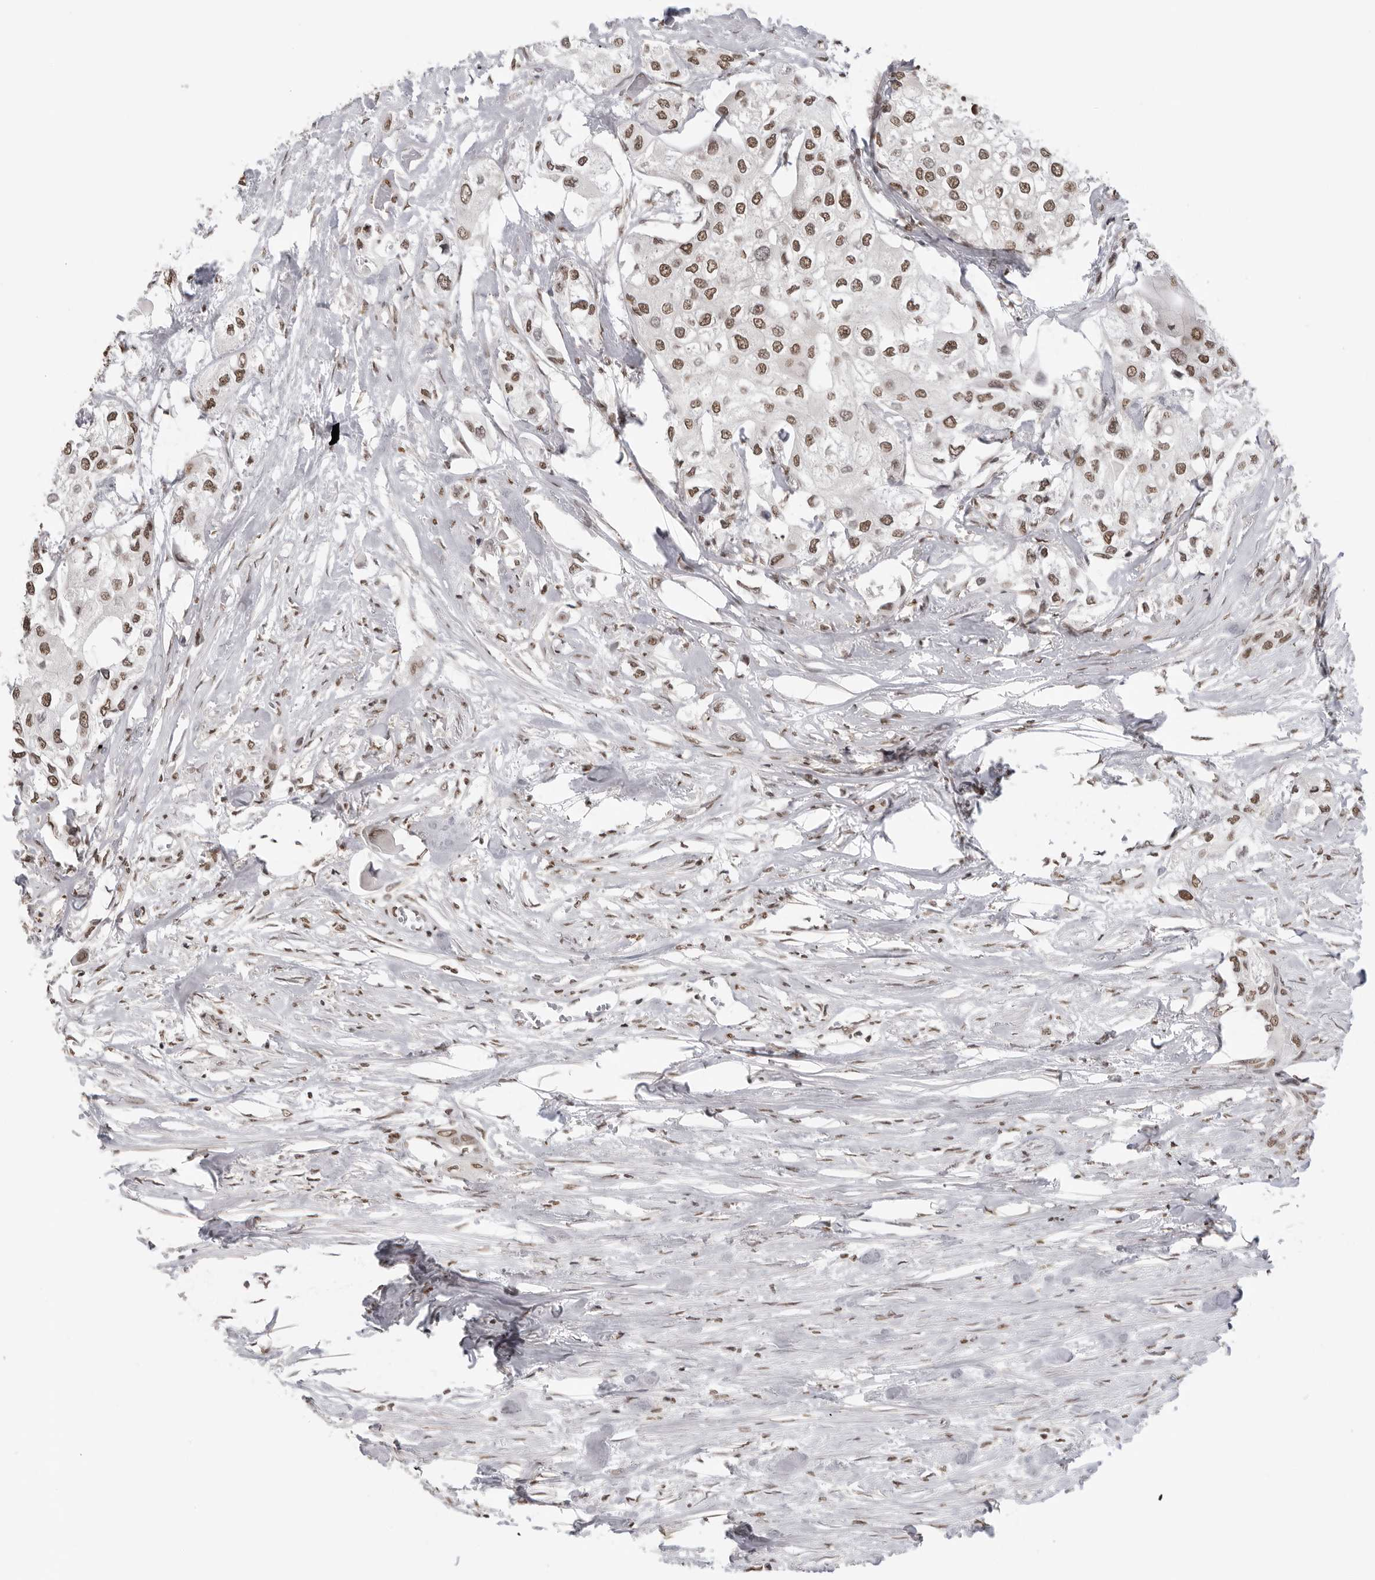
{"staining": {"intensity": "moderate", "quantity": ">75%", "location": "nuclear"}, "tissue": "urothelial cancer", "cell_type": "Tumor cells", "image_type": "cancer", "snomed": [{"axis": "morphology", "description": "Urothelial carcinoma, High grade"}, {"axis": "topography", "description": "Urinary bladder"}], "caption": "Immunohistochemical staining of urothelial carcinoma (high-grade) demonstrates medium levels of moderate nuclear positivity in about >75% of tumor cells.", "gene": "RPA2", "patient": {"sex": "male", "age": 64}}